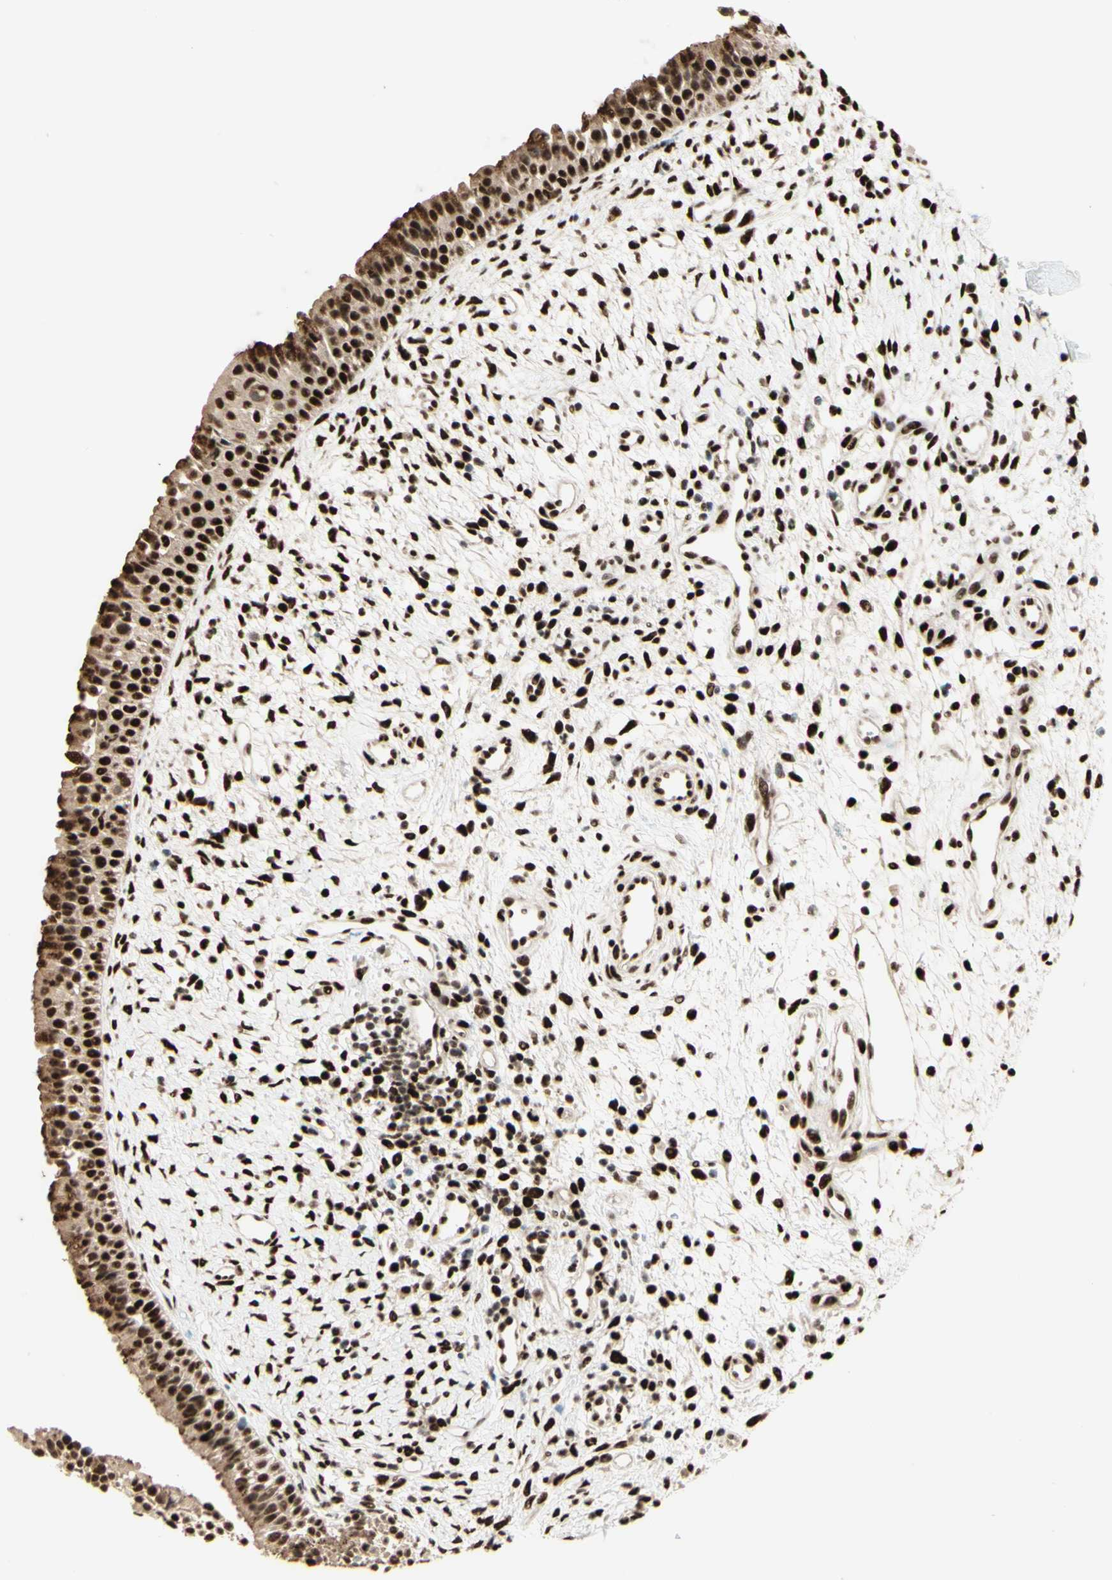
{"staining": {"intensity": "strong", "quantity": ">75%", "location": "nuclear"}, "tissue": "nasopharynx", "cell_type": "Respiratory epithelial cells", "image_type": "normal", "snomed": [{"axis": "morphology", "description": "Normal tissue, NOS"}, {"axis": "topography", "description": "Nasopharynx"}], "caption": "Immunohistochemistry (DAB (3,3'-diaminobenzidine)) staining of unremarkable human nasopharynx exhibits strong nuclear protein staining in about >75% of respiratory epithelial cells.", "gene": "NR3C1", "patient": {"sex": "male", "age": 22}}